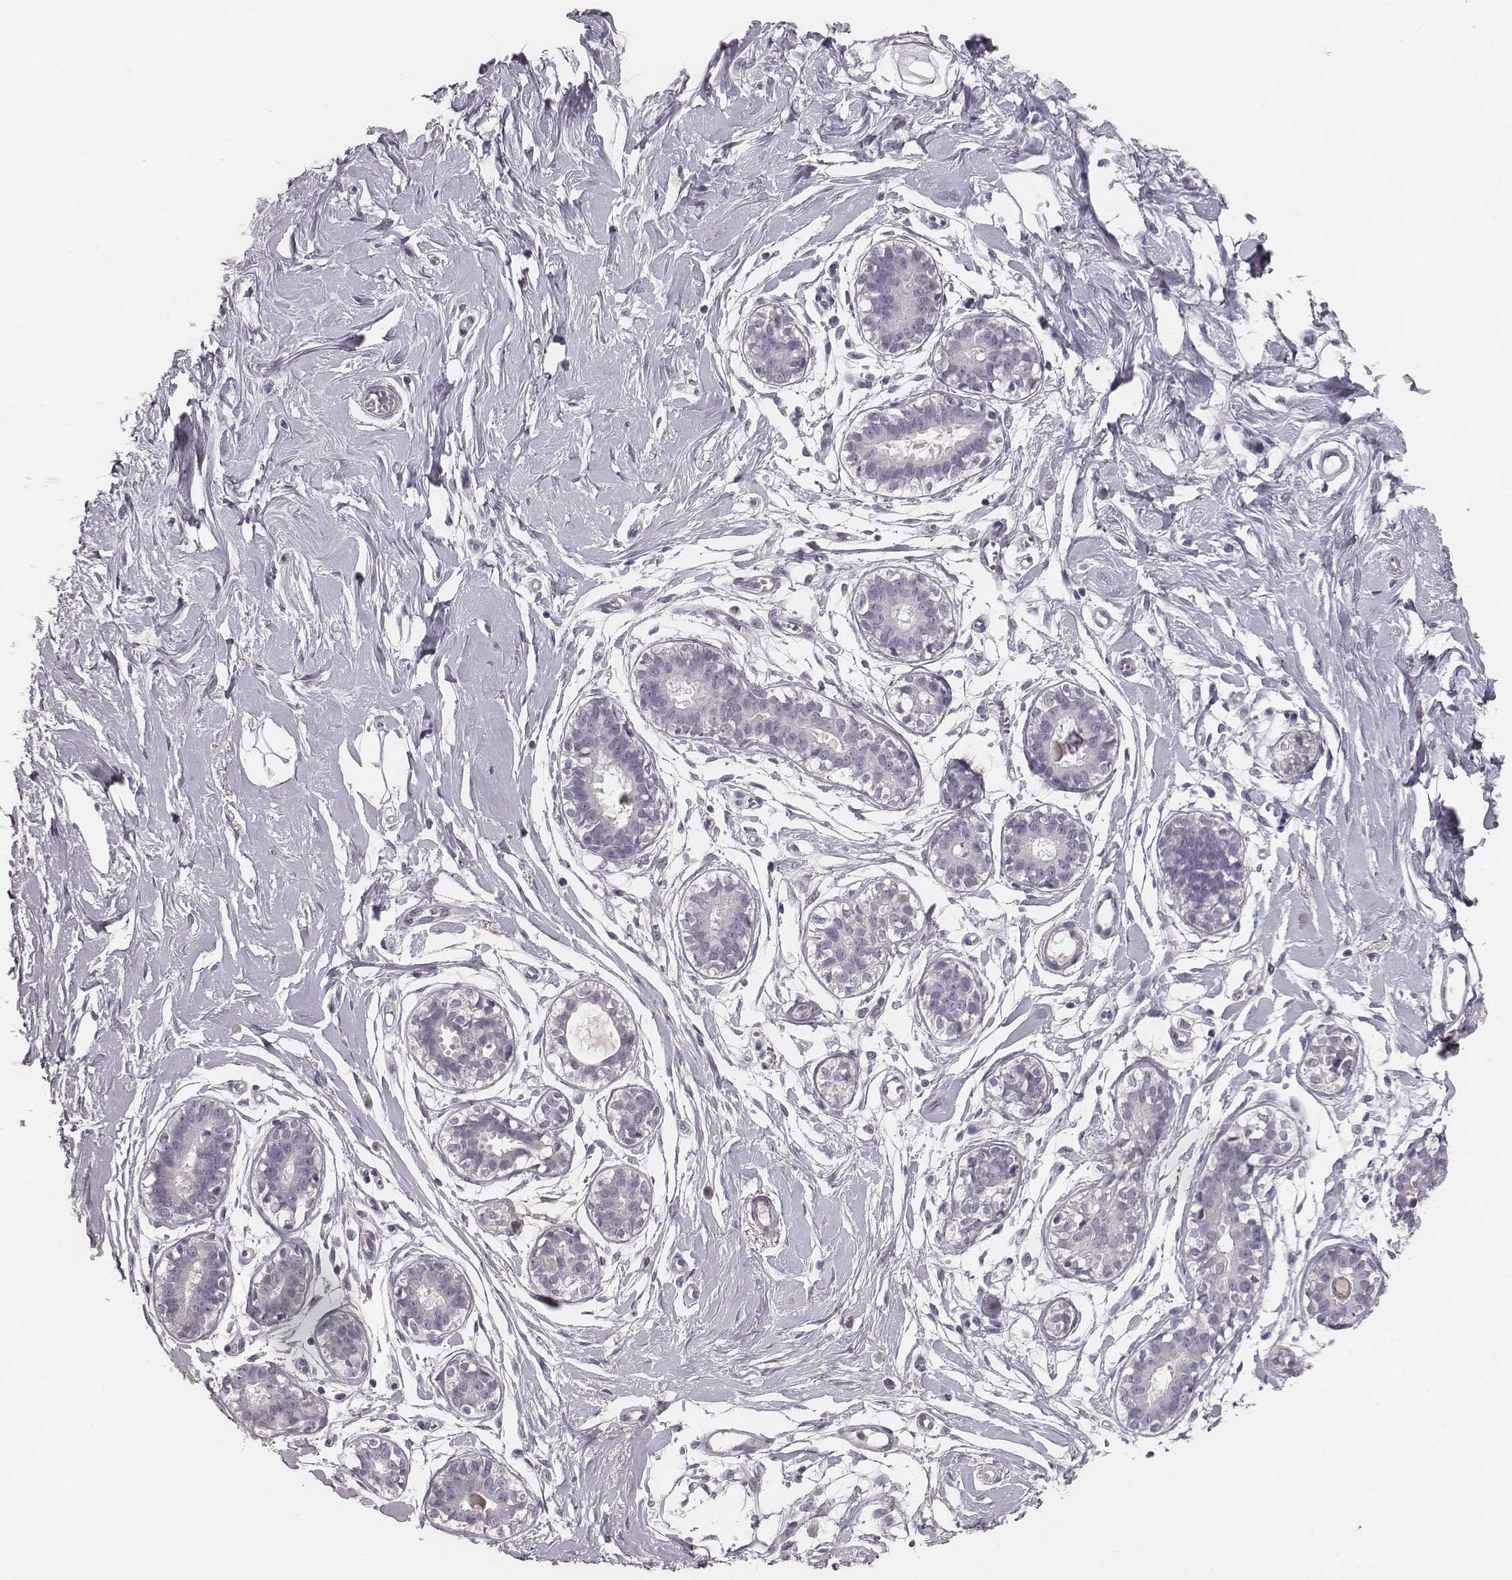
{"staining": {"intensity": "negative", "quantity": "none", "location": "none"}, "tissue": "breast", "cell_type": "Adipocytes", "image_type": "normal", "snomed": [{"axis": "morphology", "description": "Normal tissue, NOS"}, {"axis": "topography", "description": "Breast"}], "caption": "This is a photomicrograph of IHC staining of benign breast, which shows no positivity in adipocytes. (DAB (3,3'-diaminobenzidine) immunohistochemistry (IHC) with hematoxylin counter stain).", "gene": "CSHL1", "patient": {"sex": "female", "age": 49}}